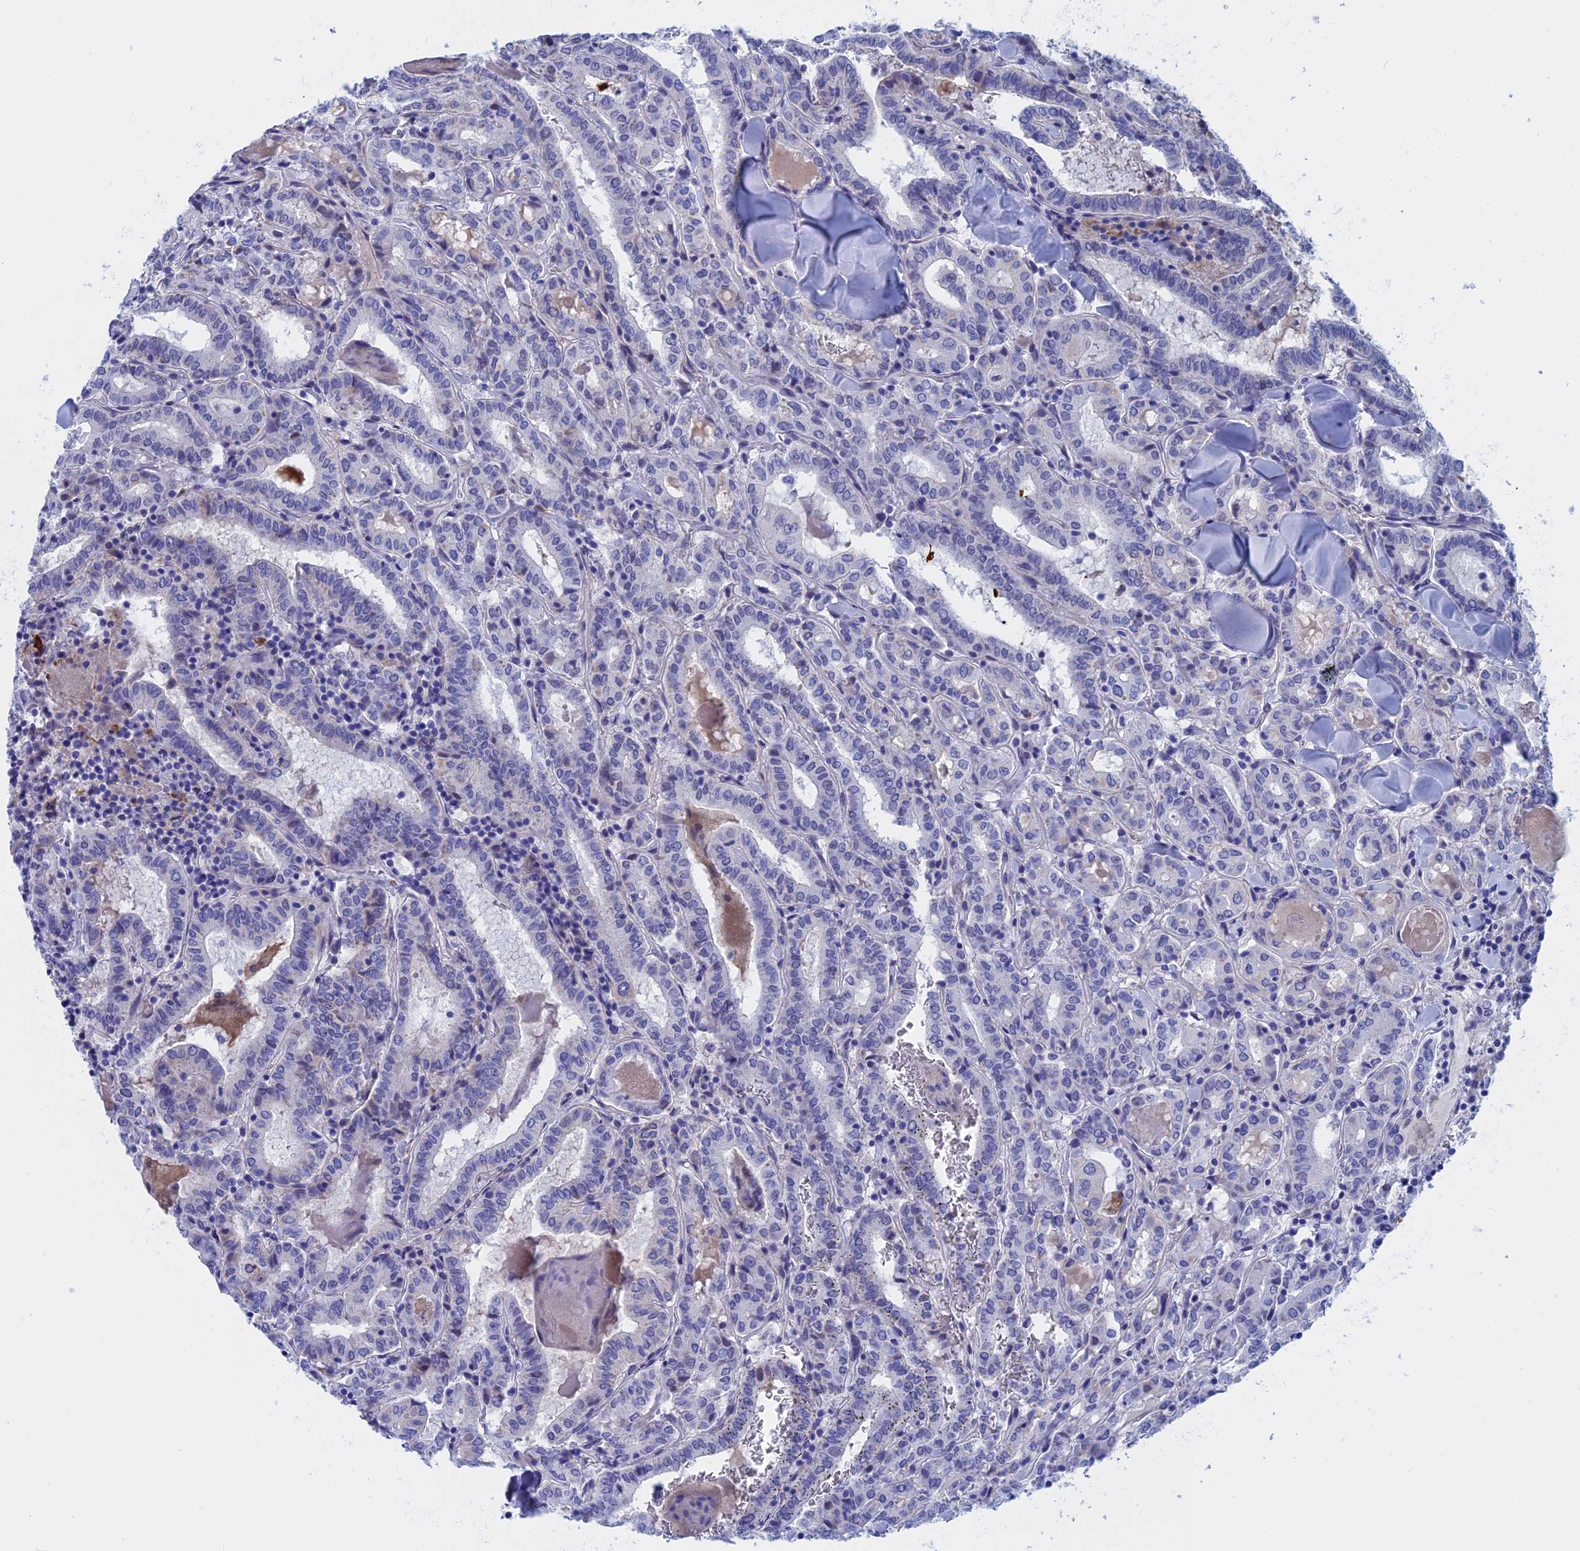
{"staining": {"intensity": "negative", "quantity": "none", "location": "none"}, "tissue": "thyroid cancer", "cell_type": "Tumor cells", "image_type": "cancer", "snomed": [{"axis": "morphology", "description": "Papillary adenocarcinoma, NOS"}, {"axis": "topography", "description": "Thyroid gland"}], "caption": "Tumor cells show no significant expression in thyroid papillary adenocarcinoma.", "gene": "WDR83", "patient": {"sex": "female", "age": 72}}